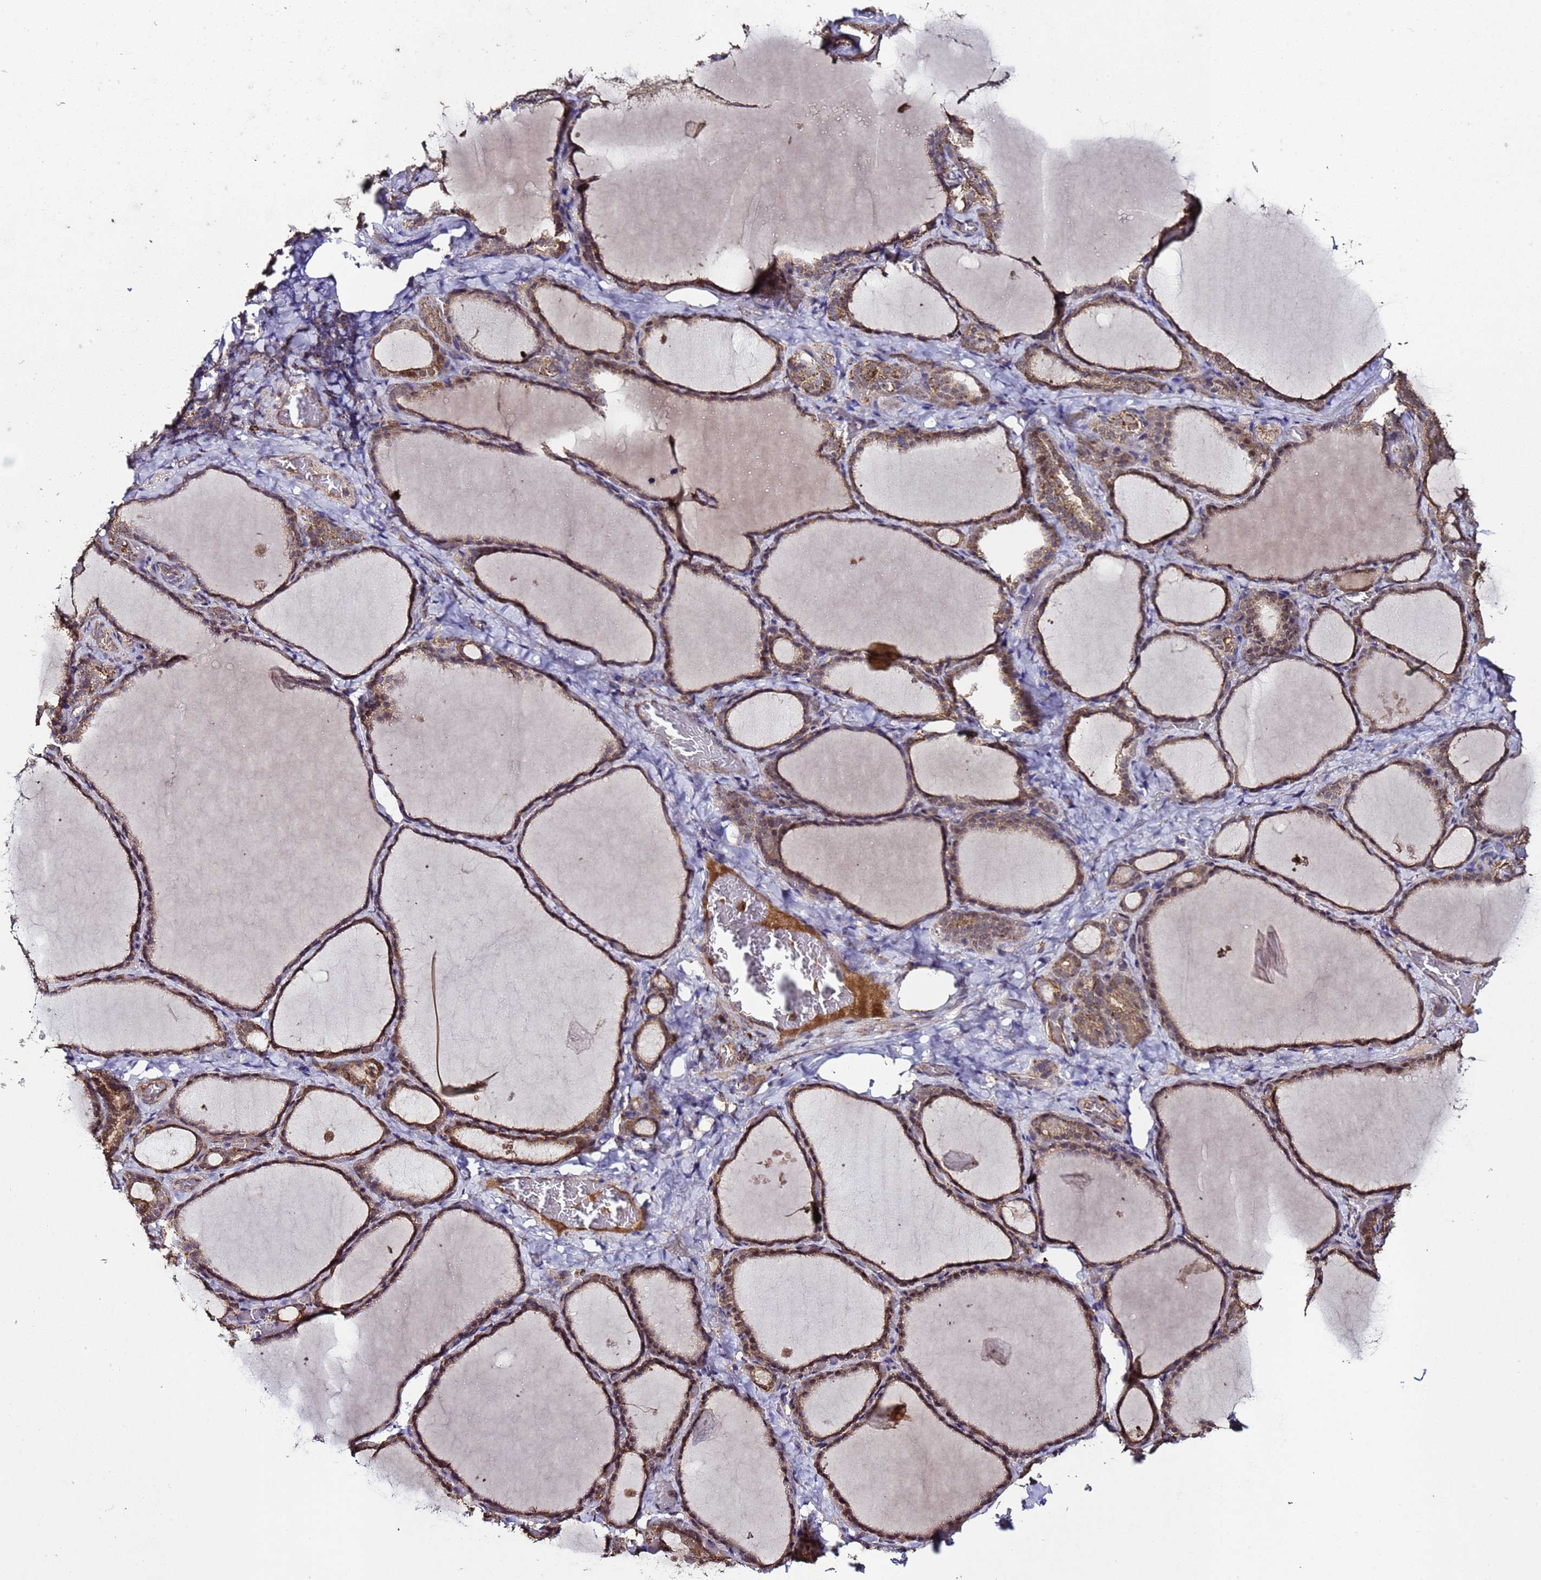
{"staining": {"intensity": "moderate", "quantity": ">75%", "location": "cytoplasmic/membranous"}, "tissue": "thyroid gland", "cell_type": "Glandular cells", "image_type": "normal", "snomed": [{"axis": "morphology", "description": "Normal tissue, NOS"}, {"axis": "topography", "description": "Thyroid gland"}], "caption": "Immunohistochemistry staining of benign thyroid gland, which demonstrates medium levels of moderate cytoplasmic/membranous expression in about >75% of glandular cells indicating moderate cytoplasmic/membranous protein staining. The staining was performed using DAB (brown) for protein detection and nuclei were counterstained in hematoxylin (blue).", "gene": "HSPBAP1", "patient": {"sex": "female", "age": 39}}